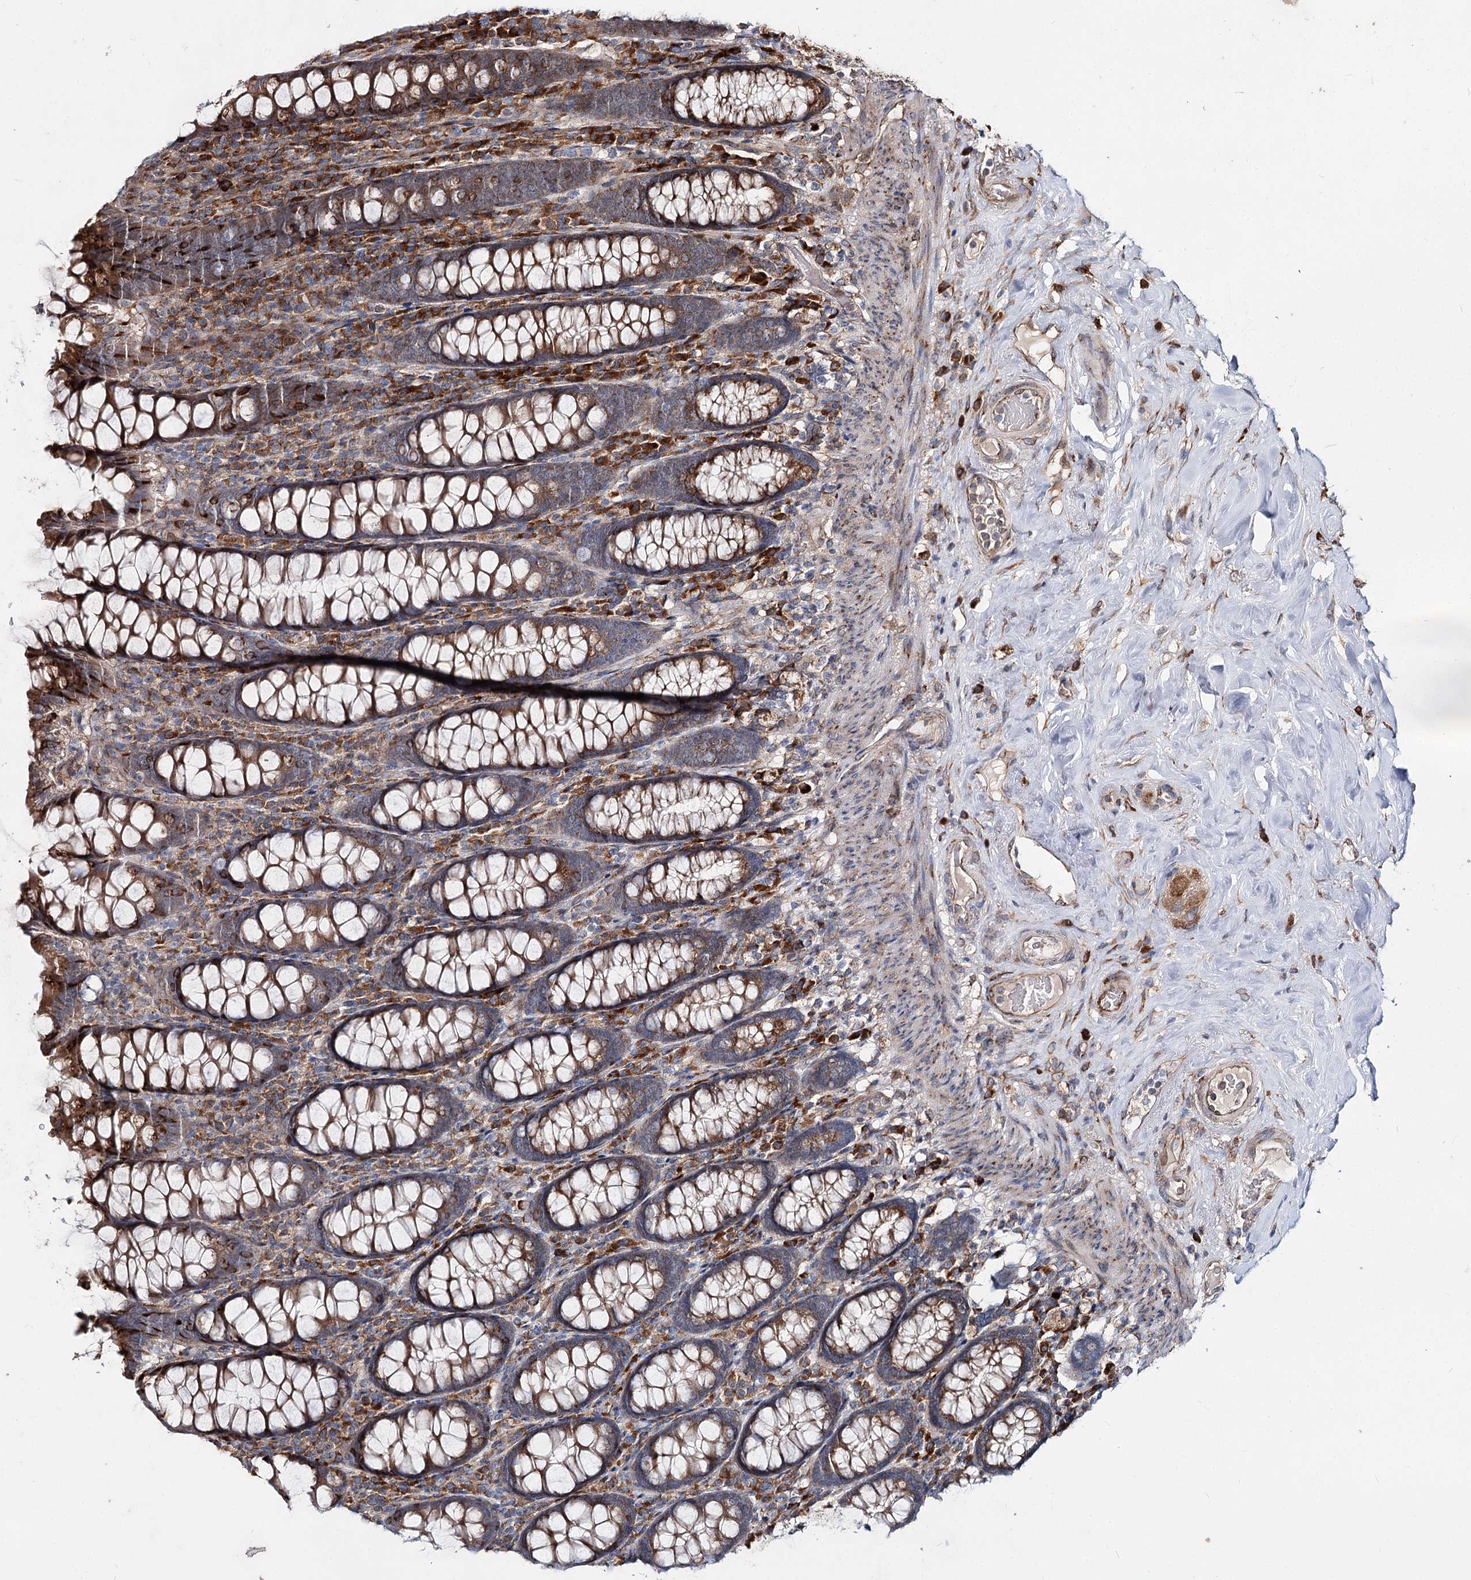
{"staining": {"intensity": "moderate", "quantity": ">75%", "location": "cytoplasmic/membranous"}, "tissue": "colon", "cell_type": "Endothelial cells", "image_type": "normal", "snomed": [{"axis": "morphology", "description": "Normal tissue, NOS"}, {"axis": "topography", "description": "Colon"}], "caption": "The immunohistochemical stain highlights moderate cytoplasmic/membranous staining in endothelial cells of normal colon. (DAB IHC with brightfield microscopy, high magnification).", "gene": "SPART", "patient": {"sex": "female", "age": 79}}